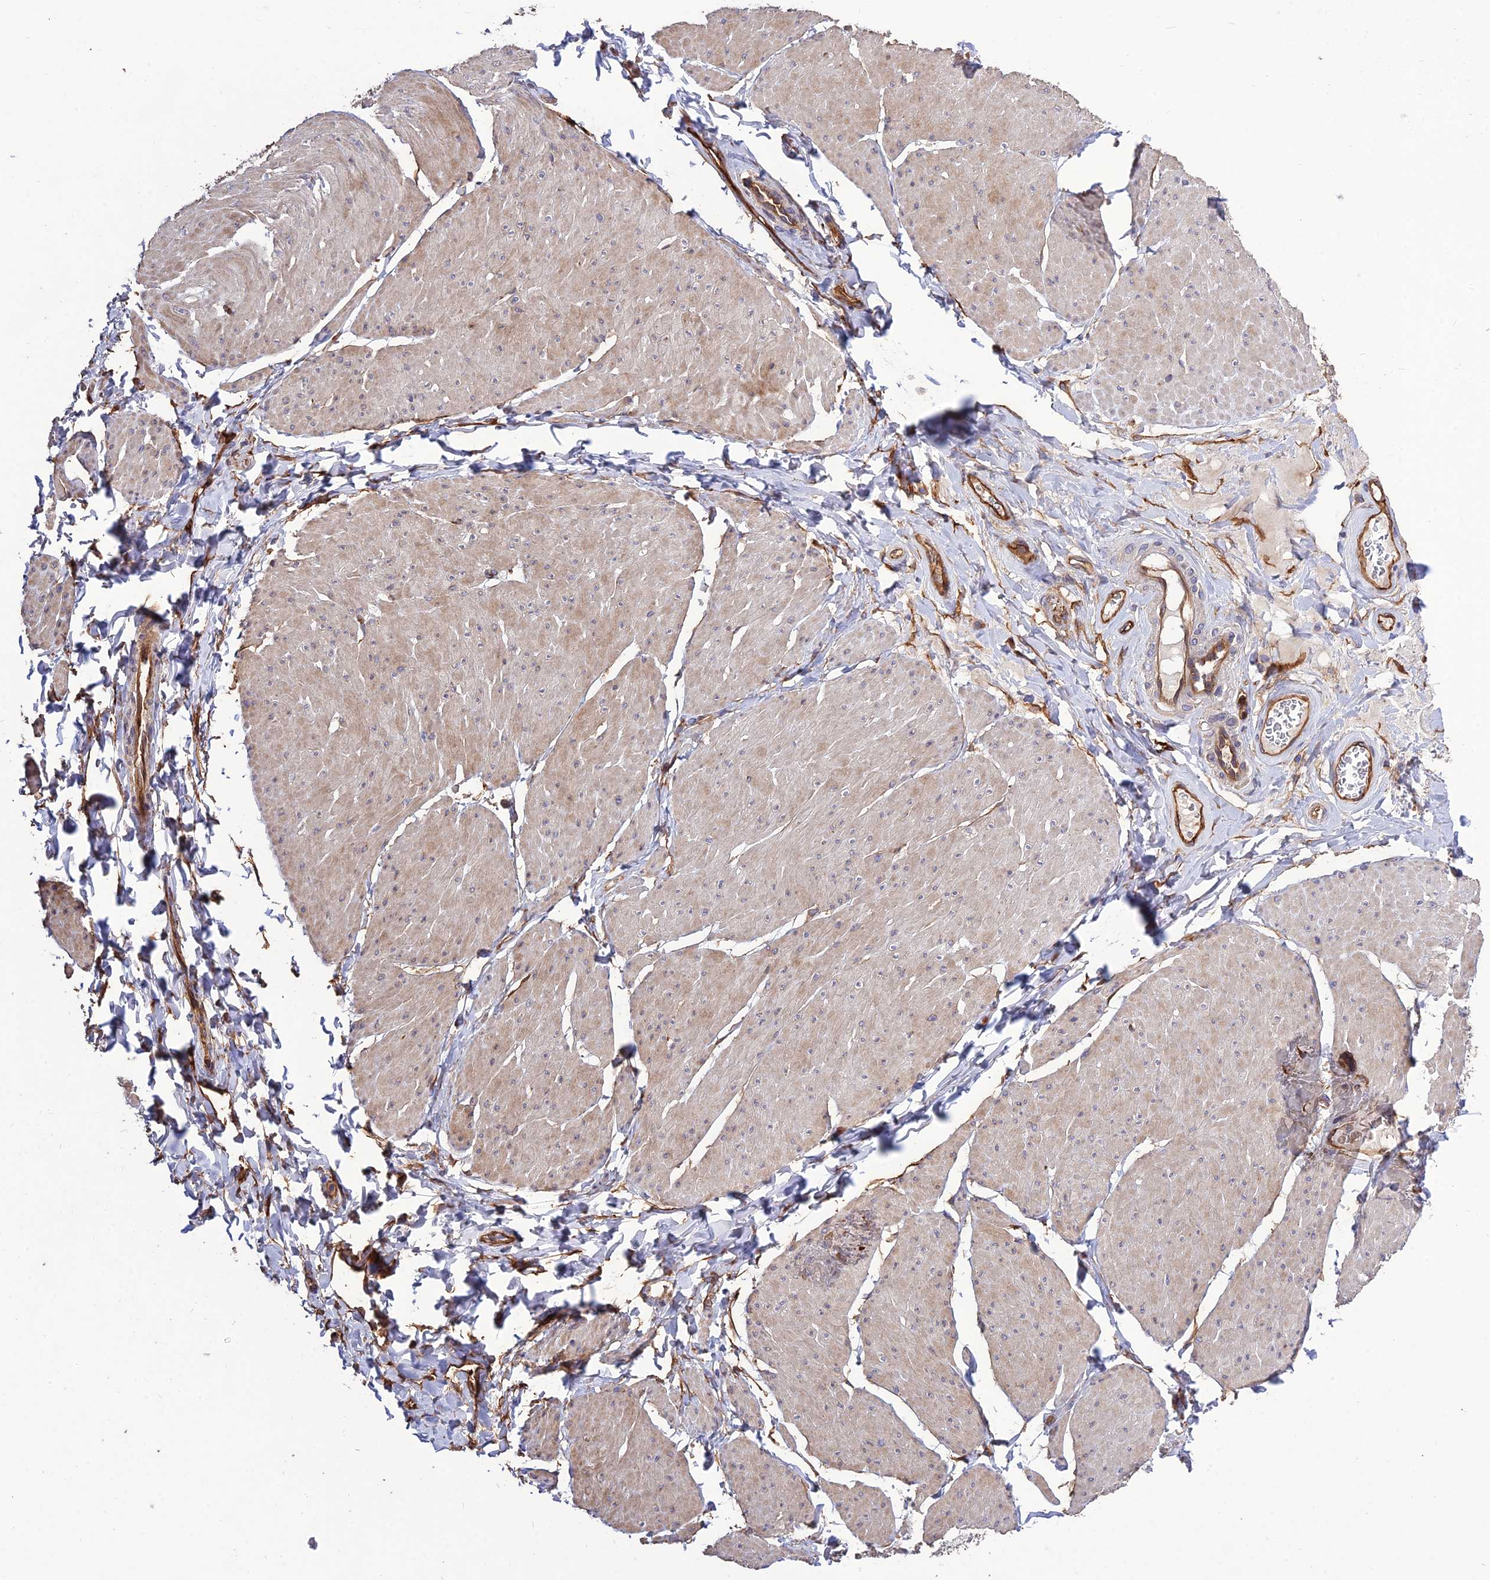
{"staining": {"intensity": "moderate", "quantity": "25%-75%", "location": "cytoplasmic/membranous"}, "tissue": "smooth muscle", "cell_type": "Smooth muscle cells", "image_type": "normal", "snomed": [{"axis": "morphology", "description": "Urothelial carcinoma, High grade"}, {"axis": "topography", "description": "Urinary bladder"}], "caption": "A brown stain highlights moderate cytoplasmic/membranous staining of a protein in smooth muscle cells of normal smooth muscle.", "gene": "CRTAP", "patient": {"sex": "male", "age": 46}}